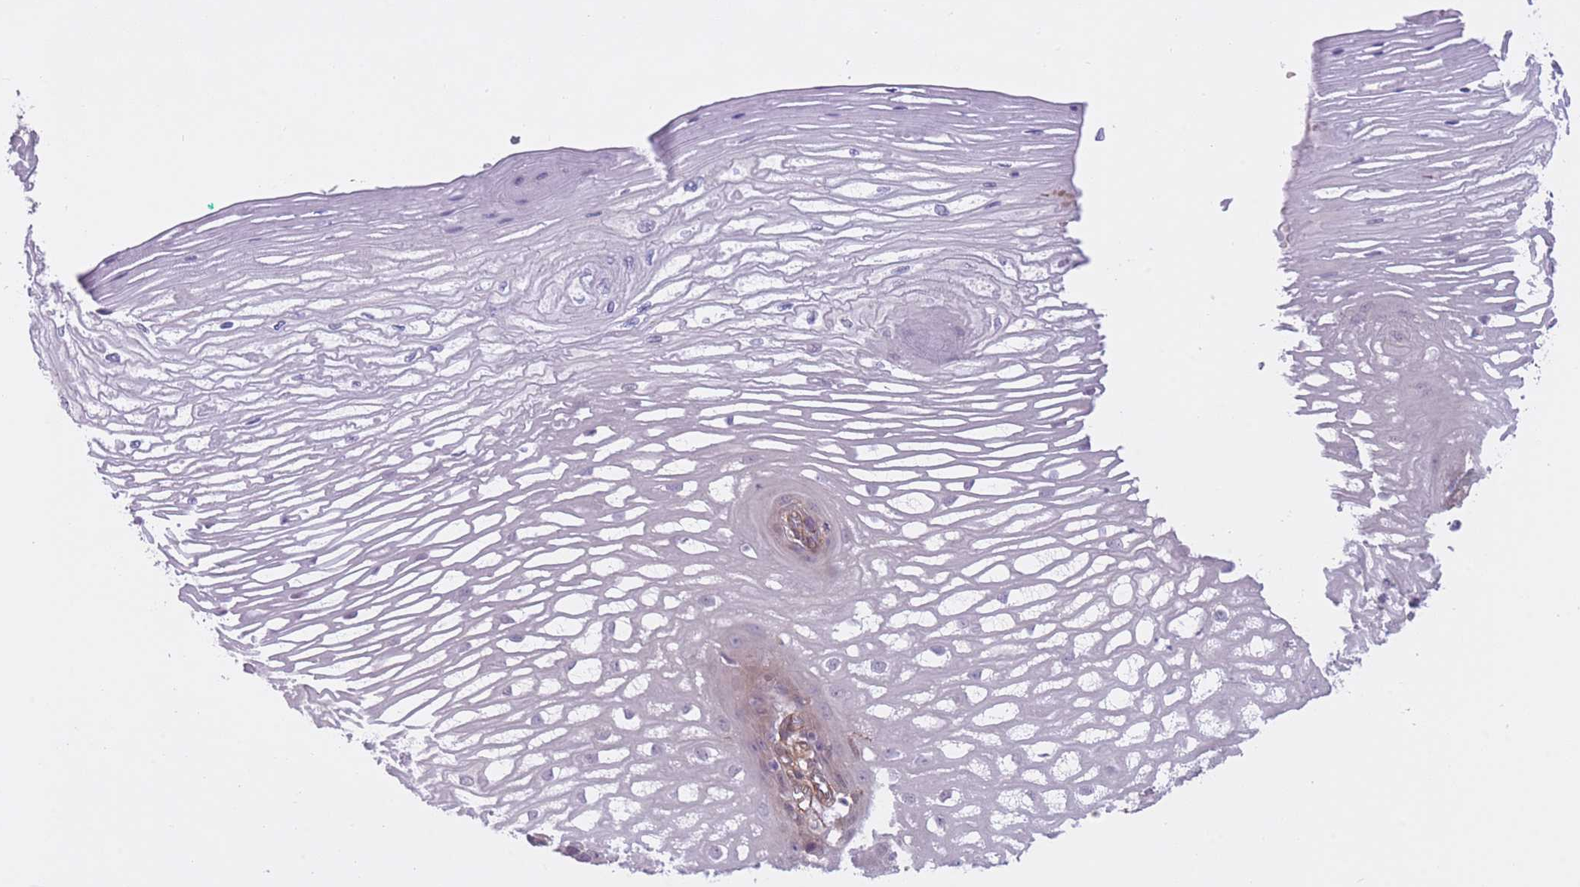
{"staining": {"intensity": "weak", "quantity": "25%-75%", "location": "cytoplasmic/membranous,nuclear"}, "tissue": "esophagus", "cell_type": "Squamous epithelial cells", "image_type": "normal", "snomed": [{"axis": "morphology", "description": "Normal tissue, NOS"}, {"axis": "topography", "description": "Esophagus"}], "caption": "This photomicrograph demonstrates immunohistochemistry (IHC) staining of benign esophagus, with low weak cytoplasmic/membranous,nuclear staining in about 25%-75% of squamous epithelial cells.", "gene": "QTRT1", "patient": {"sex": "male", "age": 69}}